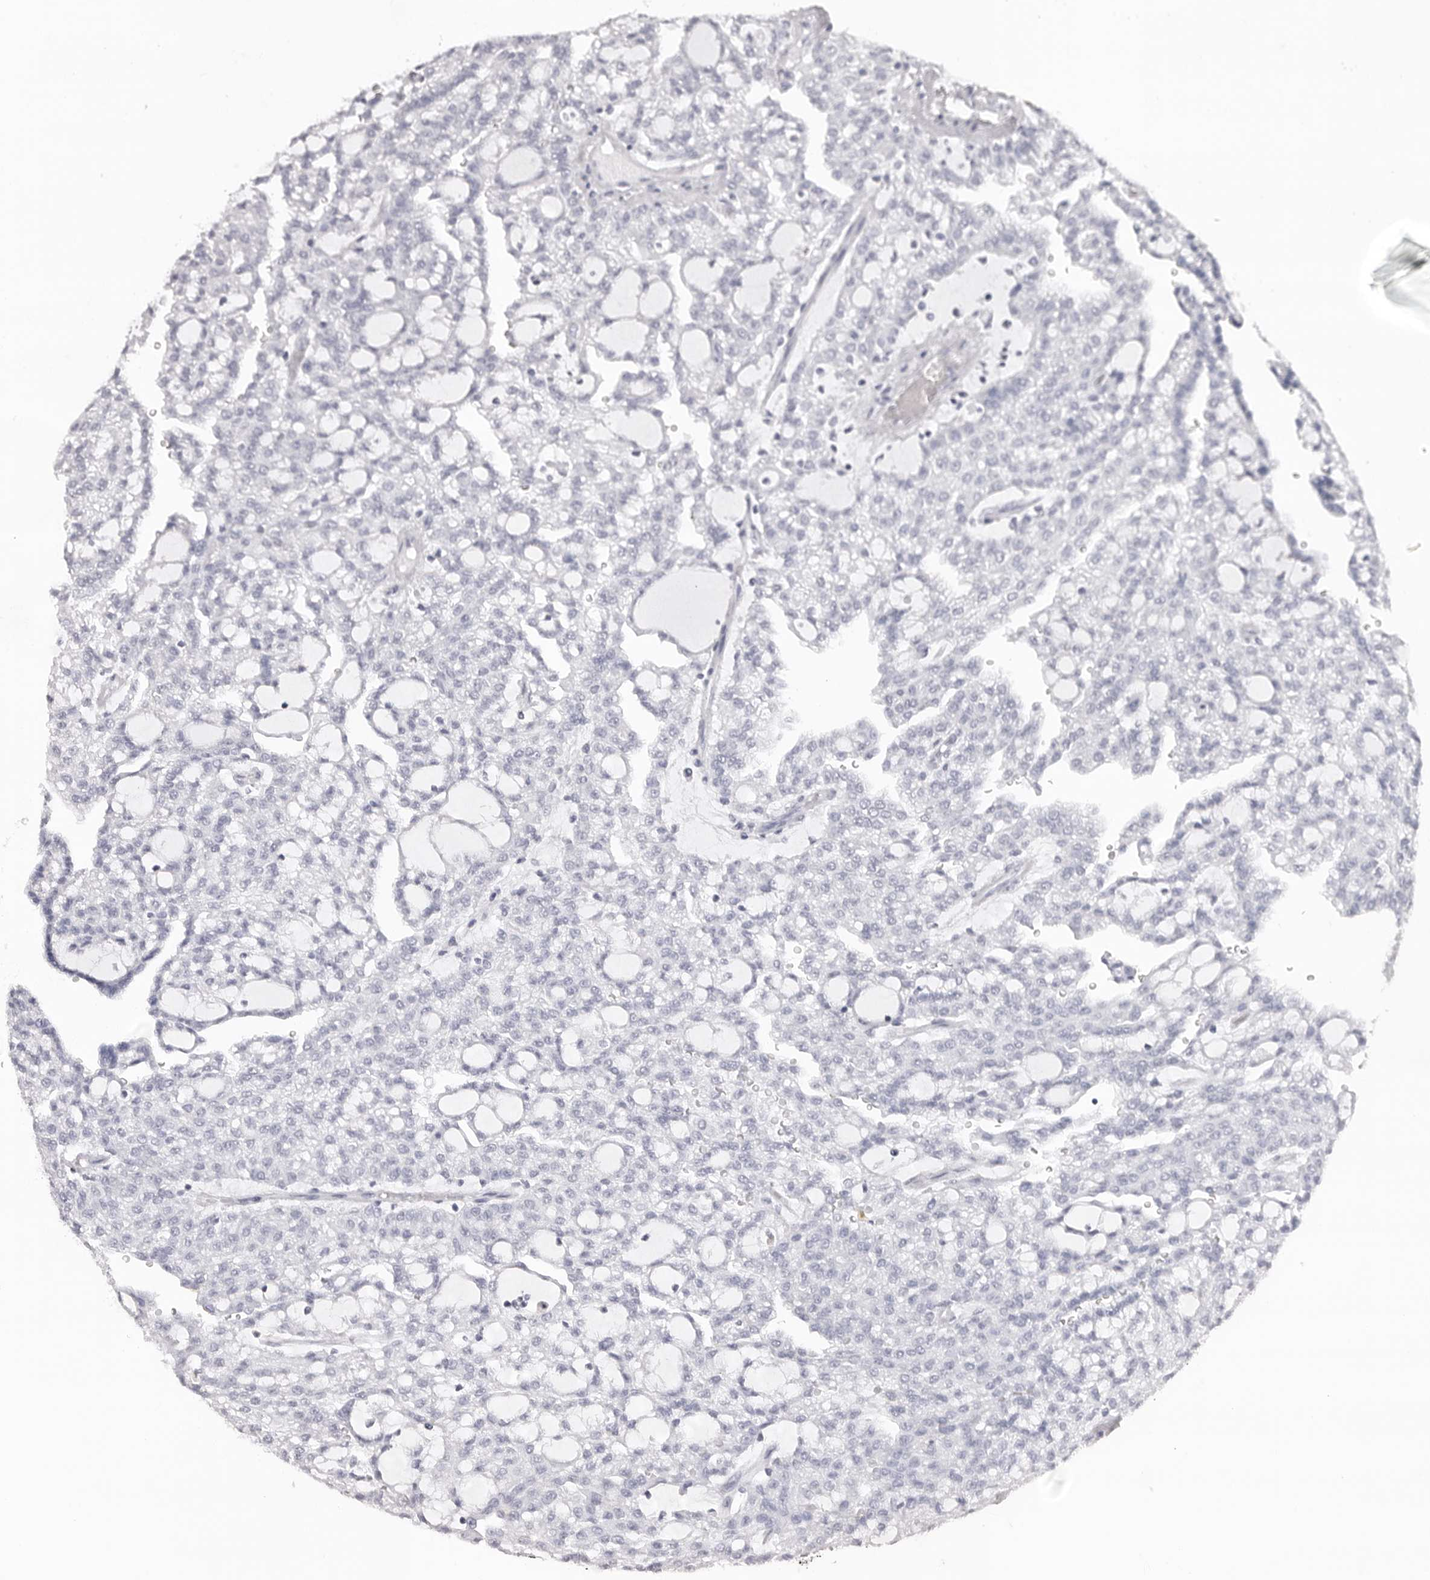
{"staining": {"intensity": "negative", "quantity": "none", "location": "none"}, "tissue": "renal cancer", "cell_type": "Tumor cells", "image_type": "cancer", "snomed": [{"axis": "morphology", "description": "Adenocarcinoma, NOS"}, {"axis": "topography", "description": "Kidney"}], "caption": "Immunohistochemistry (IHC) of renal cancer (adenocarcinoma) reveals no positivity in tumor cells.", "gene": "CST1", "patient": {"sex": "male", "age": 63}}